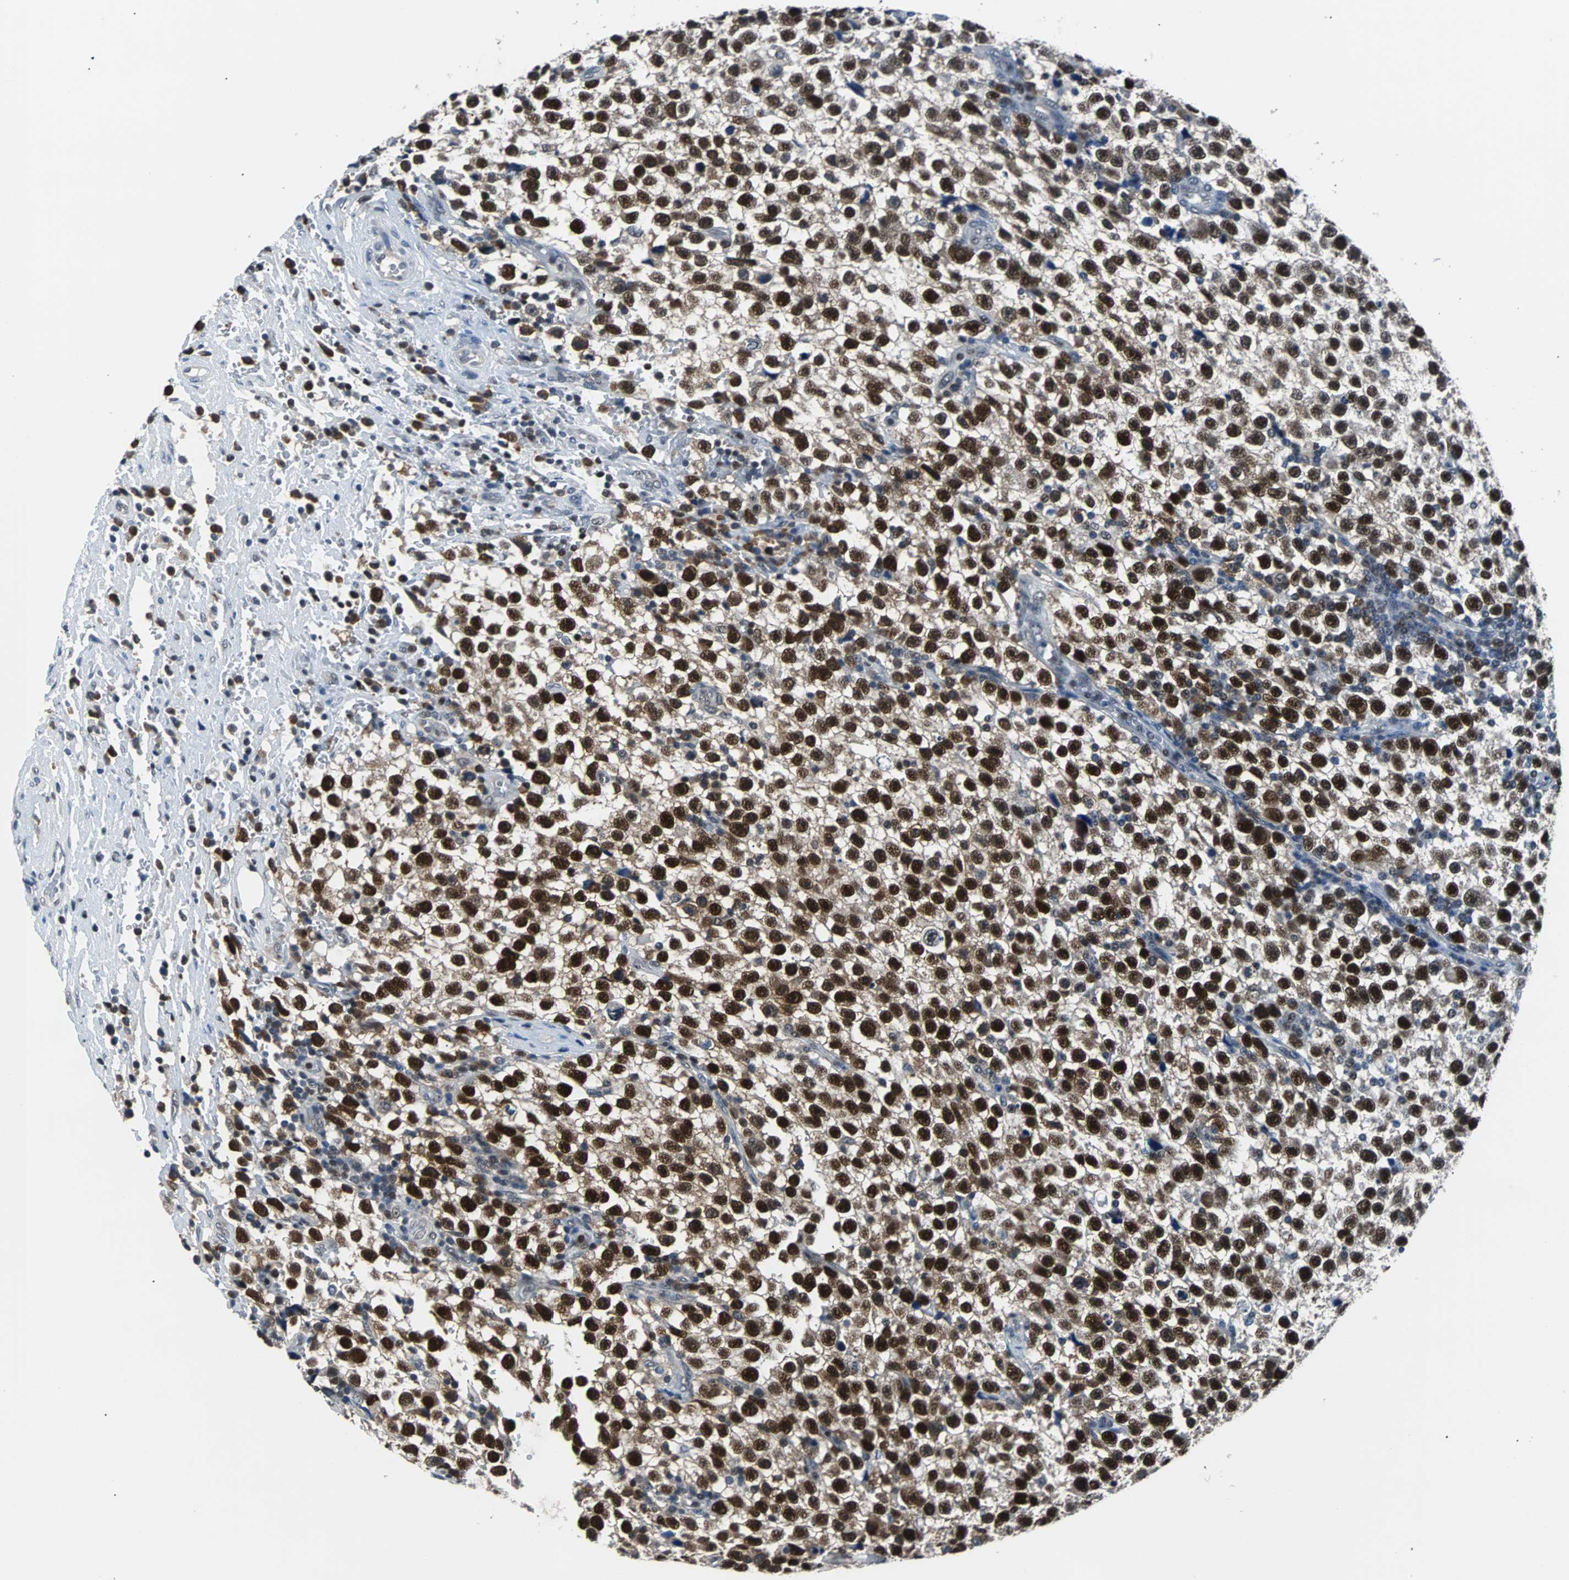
{"staining": {"intensity": "strong", "quantity": ">75%", "location": "nuclear"}, "tissue": "testis cancer", "cell_type": "Tumor cells", "image_type": "cancer", "snomed": [{"axis": "morphology", "description": "Seminoma, NOS"}, {"axis": "topography", "description": "Testis"}], "caption": "Testis cancer stained with a brown dye reveals strong nuclear positive staining in about >75% of tumor cells.", "gene": "USP28", "patient": {"sex": "male", "age": 33}}